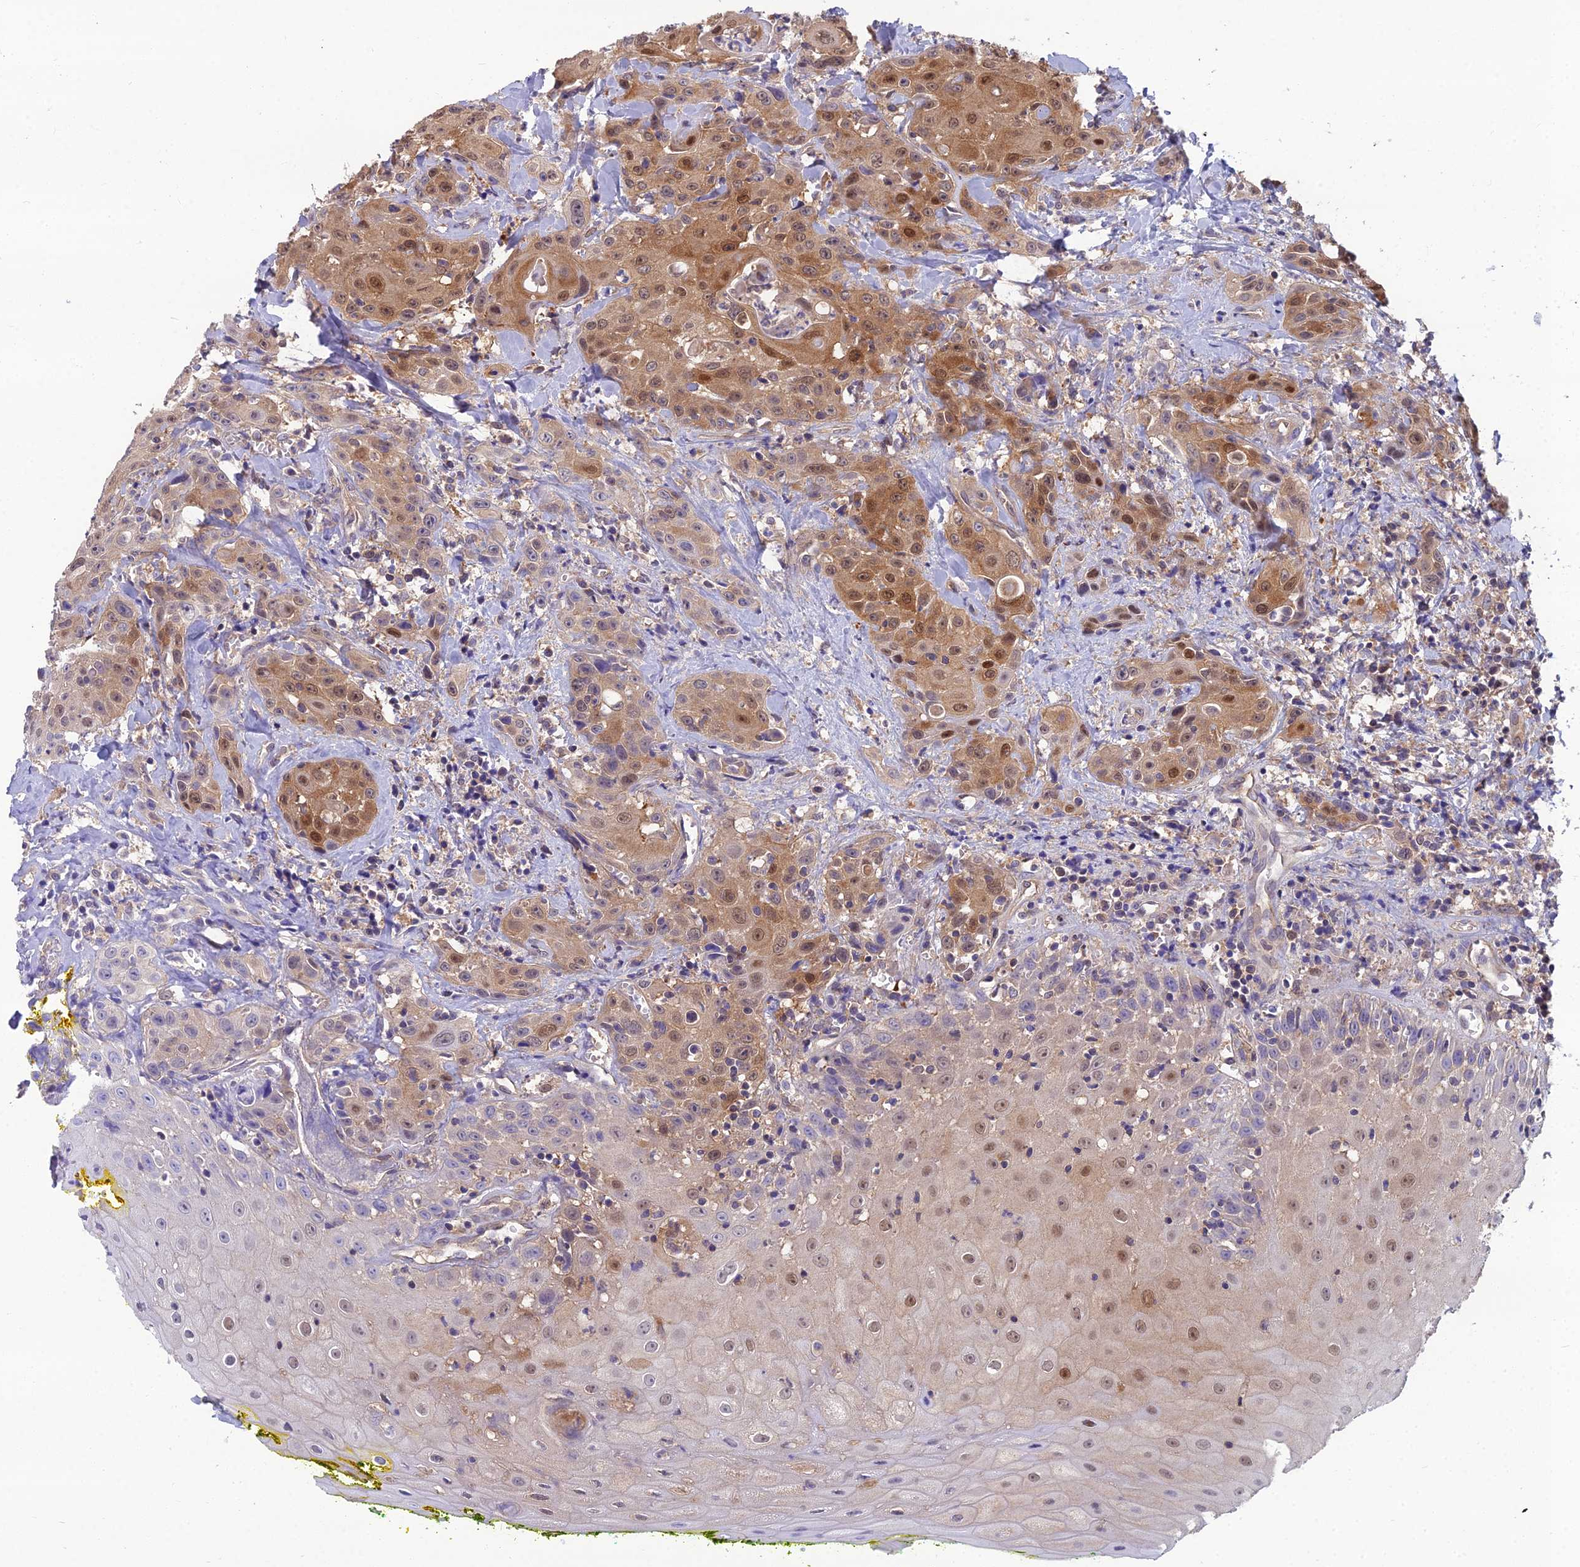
{"staining": {"intensity": "moderate", "quantity": "25%-75%", "location": "cytoplasmic/membranous,nuclear"}, "tissue": "head and neck cancer", "cell_type": "Tumor cells", "image_type": "cancer", "snomed": [{"axis": "morphology", "description": "Squamous cell carcinoma, NOS"}, {"axis": "topography", "description": "Oral tissue"}, {"axis": "topography", "description": "Head-Neck"}], "caption": "DAB (3,3'-diaminobenzidine) immunohistochemical staining of head and neck cancer (squamous cell carcinoma) exhibits moderate cytoplasmic/membranous and nuclear protein expression in approximately 25%-75% of tumor cells. (DAB IHC with brightfield microscopy, high magnification).", "gene": "MVD", "patient": {"sex": "female", "age": 82}}